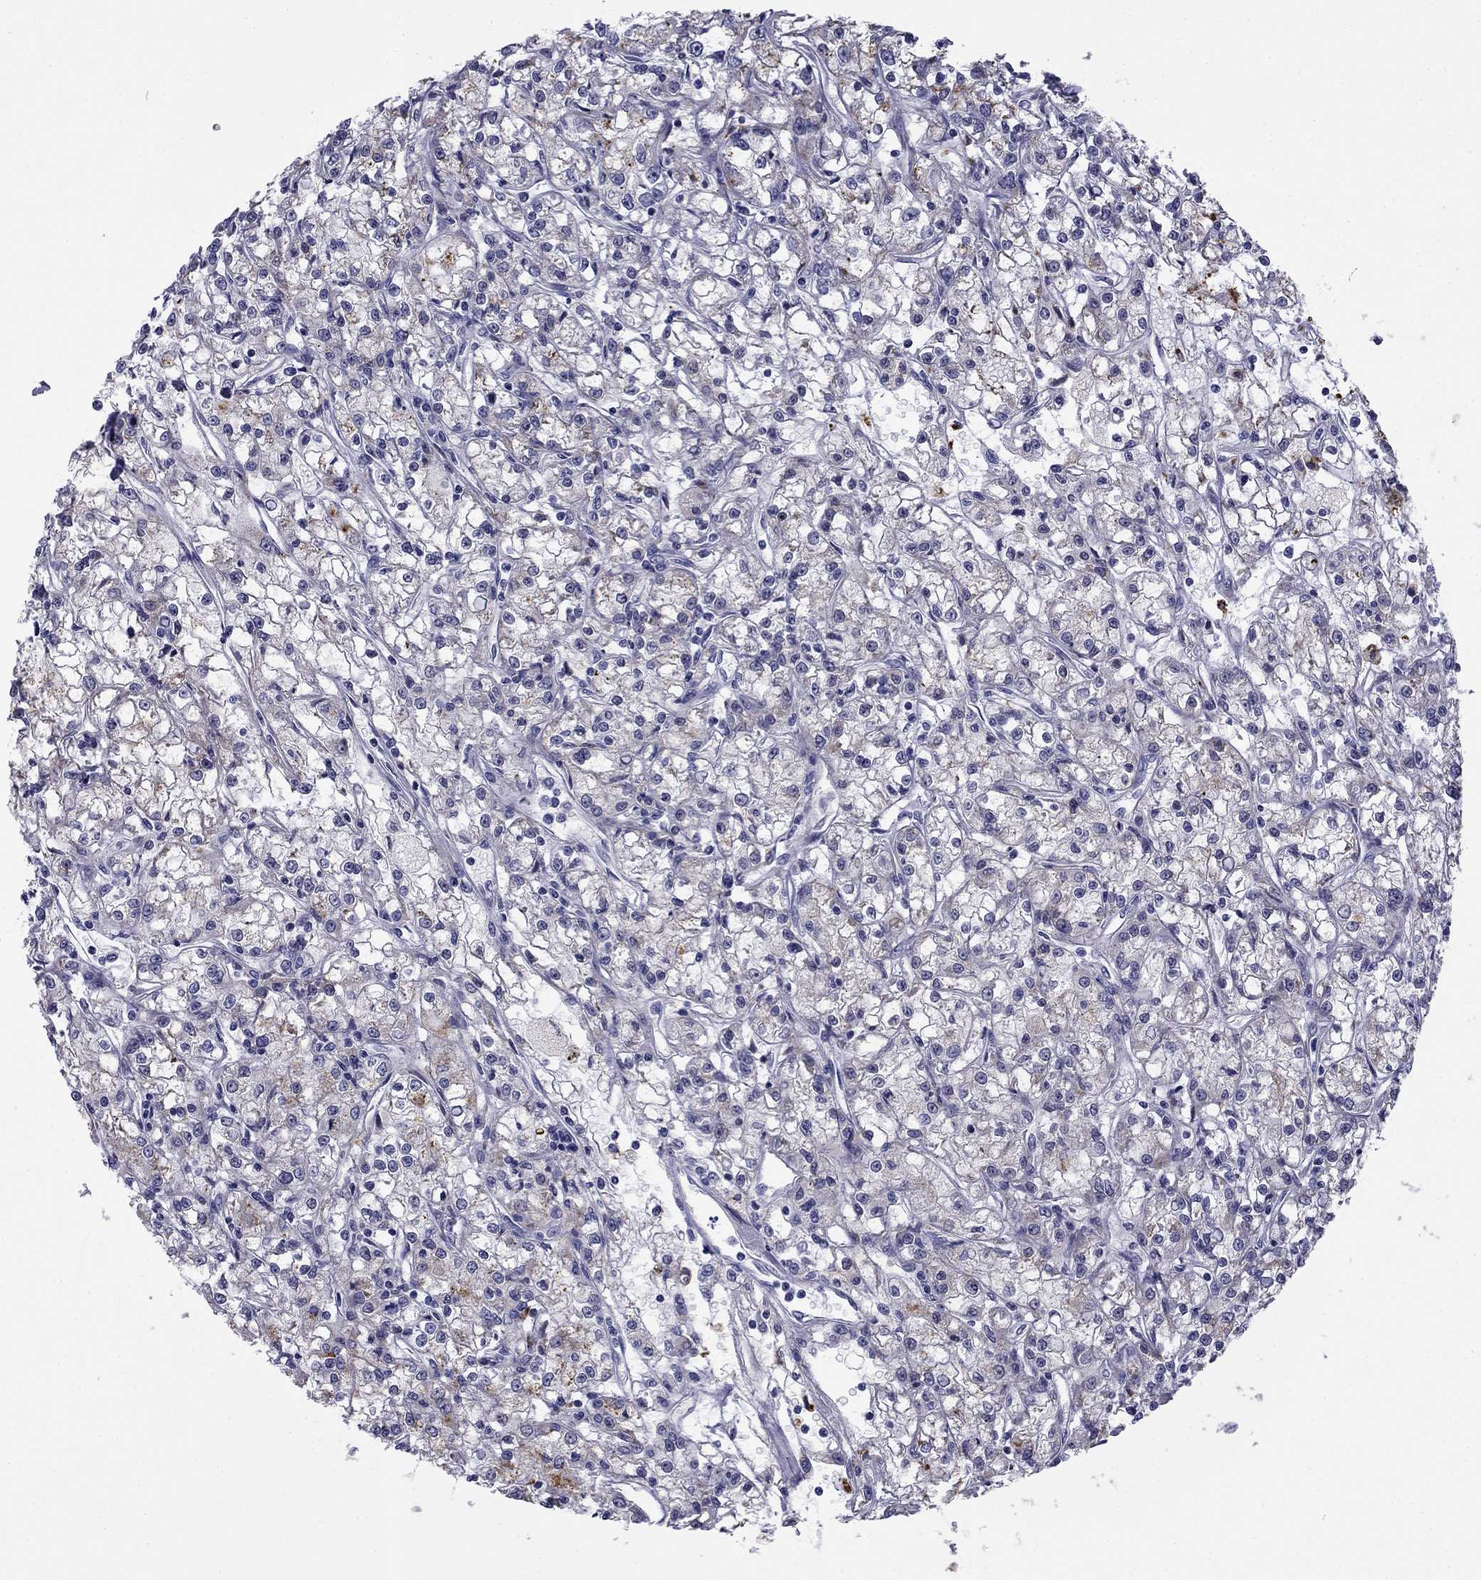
{"staining": {"intensity": "moderate", "quantity": "<25%", "location": "cytoplasmic/membranous"}, "tissue": "renal cancer", "cell_type": "Tumor cells", "image_type": "cancer", "snomed": [{"axis": "morphology", "description": "Adenocarcinoma, NOS"}, {"axis": "topography", "description": "Kidney"}], "caption": "Renal cancer (adenocarcinoma) stained with immunohistochemistry exhibits moderate cytoplasmic/membranous staining in about <25% of tumor cells.", "gene": "CLPSL2", "patient": {"sex": "female", "age": 59}}